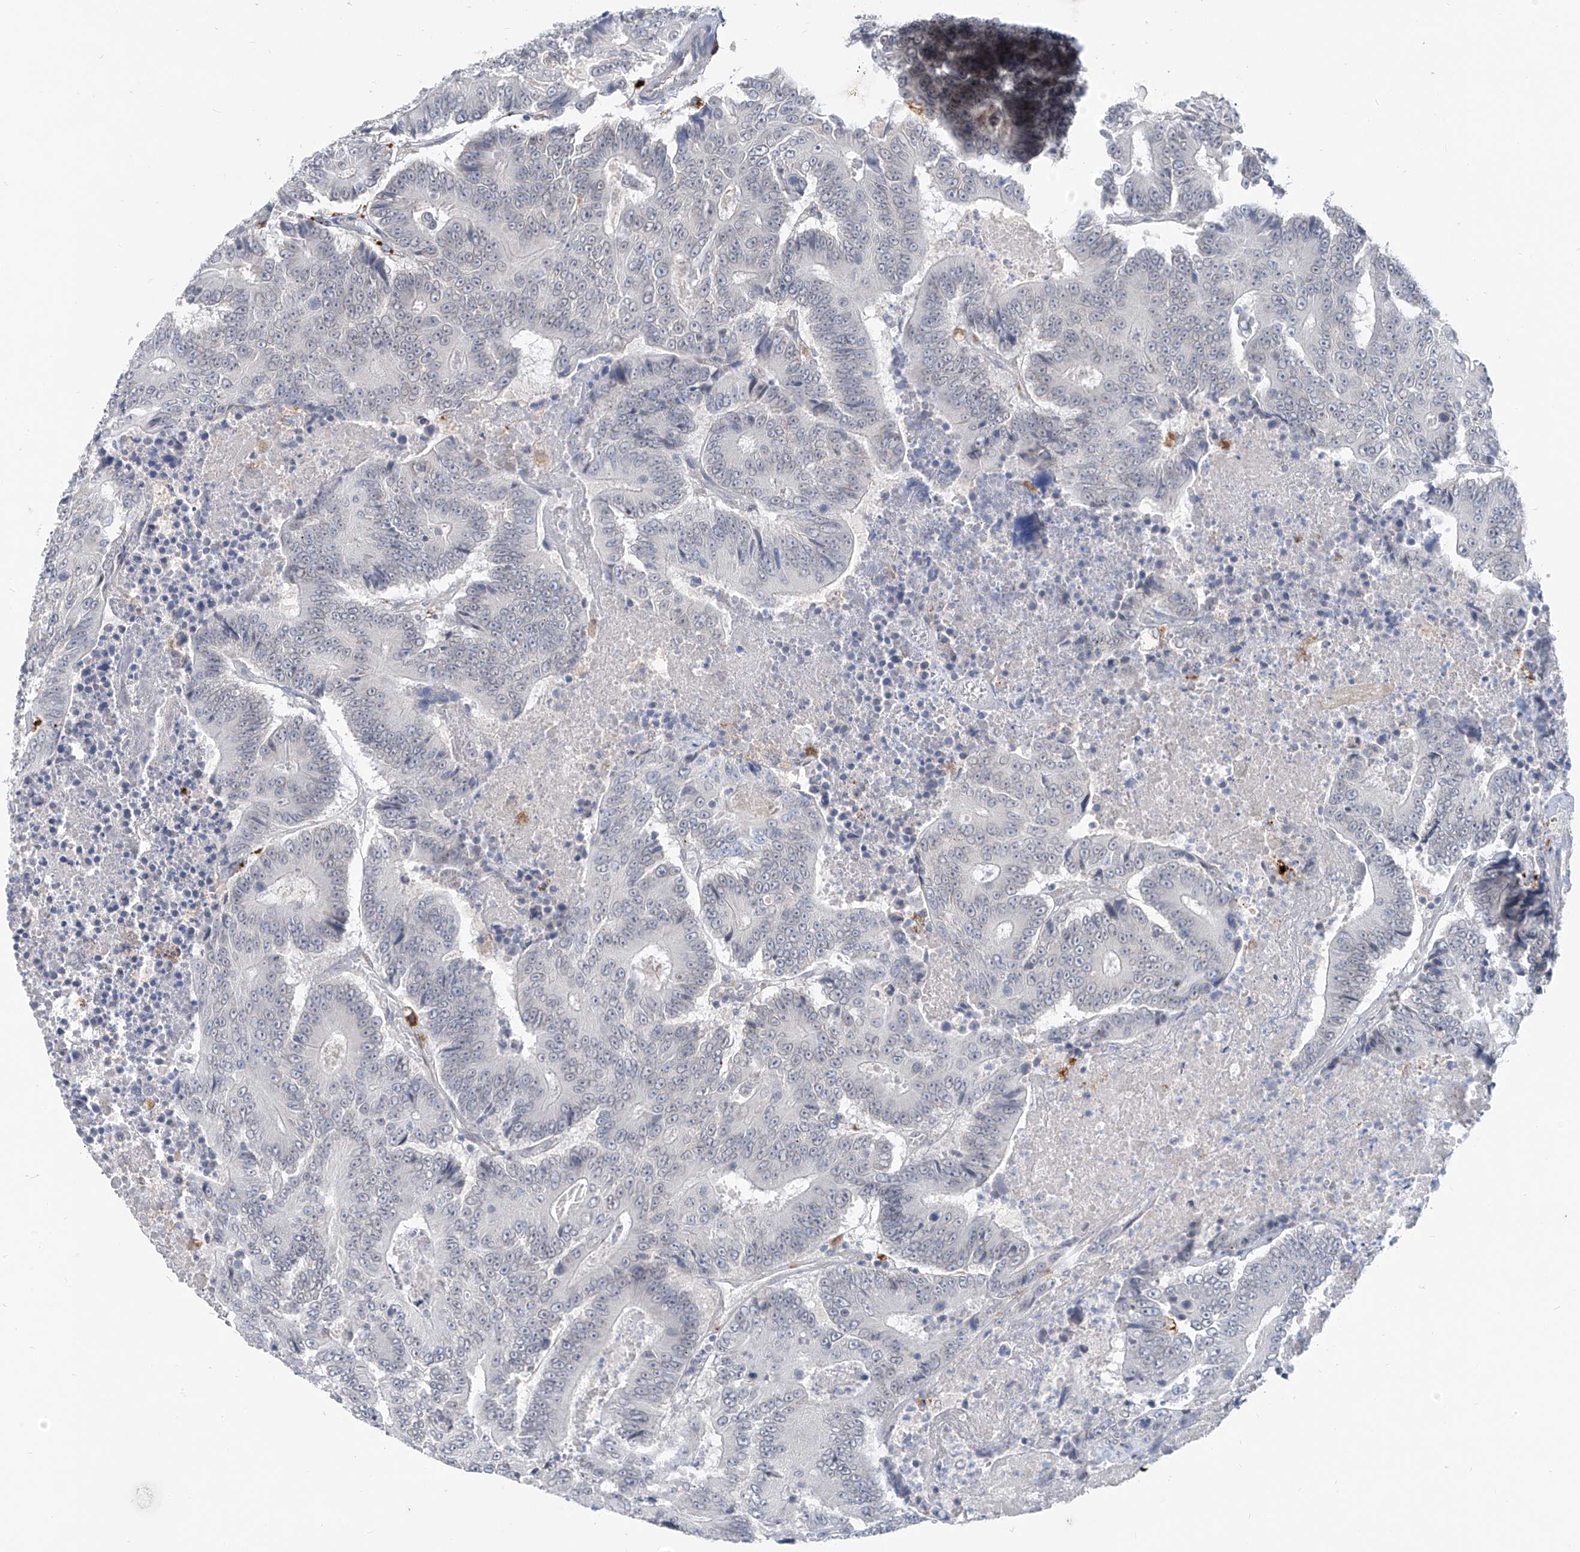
{"staining": {"intensity": "negative", "quantity": "none", "location": "none"}, "tissue": "colorectal cancer", "cell_type": "Tumor cells", "image_type": "cancer", "snomed": [{"axis": "morphology", "description": "Adenocarcinoma, NOS"}, {"axis": "topography", "description": "Colon"}], "caption": "Immunohistochemical staining of colorectal adenocarcinoma reveals no significant staining in tumor cells.", "gene": "KRTAP25-1", "patient": {"sex": "male", "age": 83}}